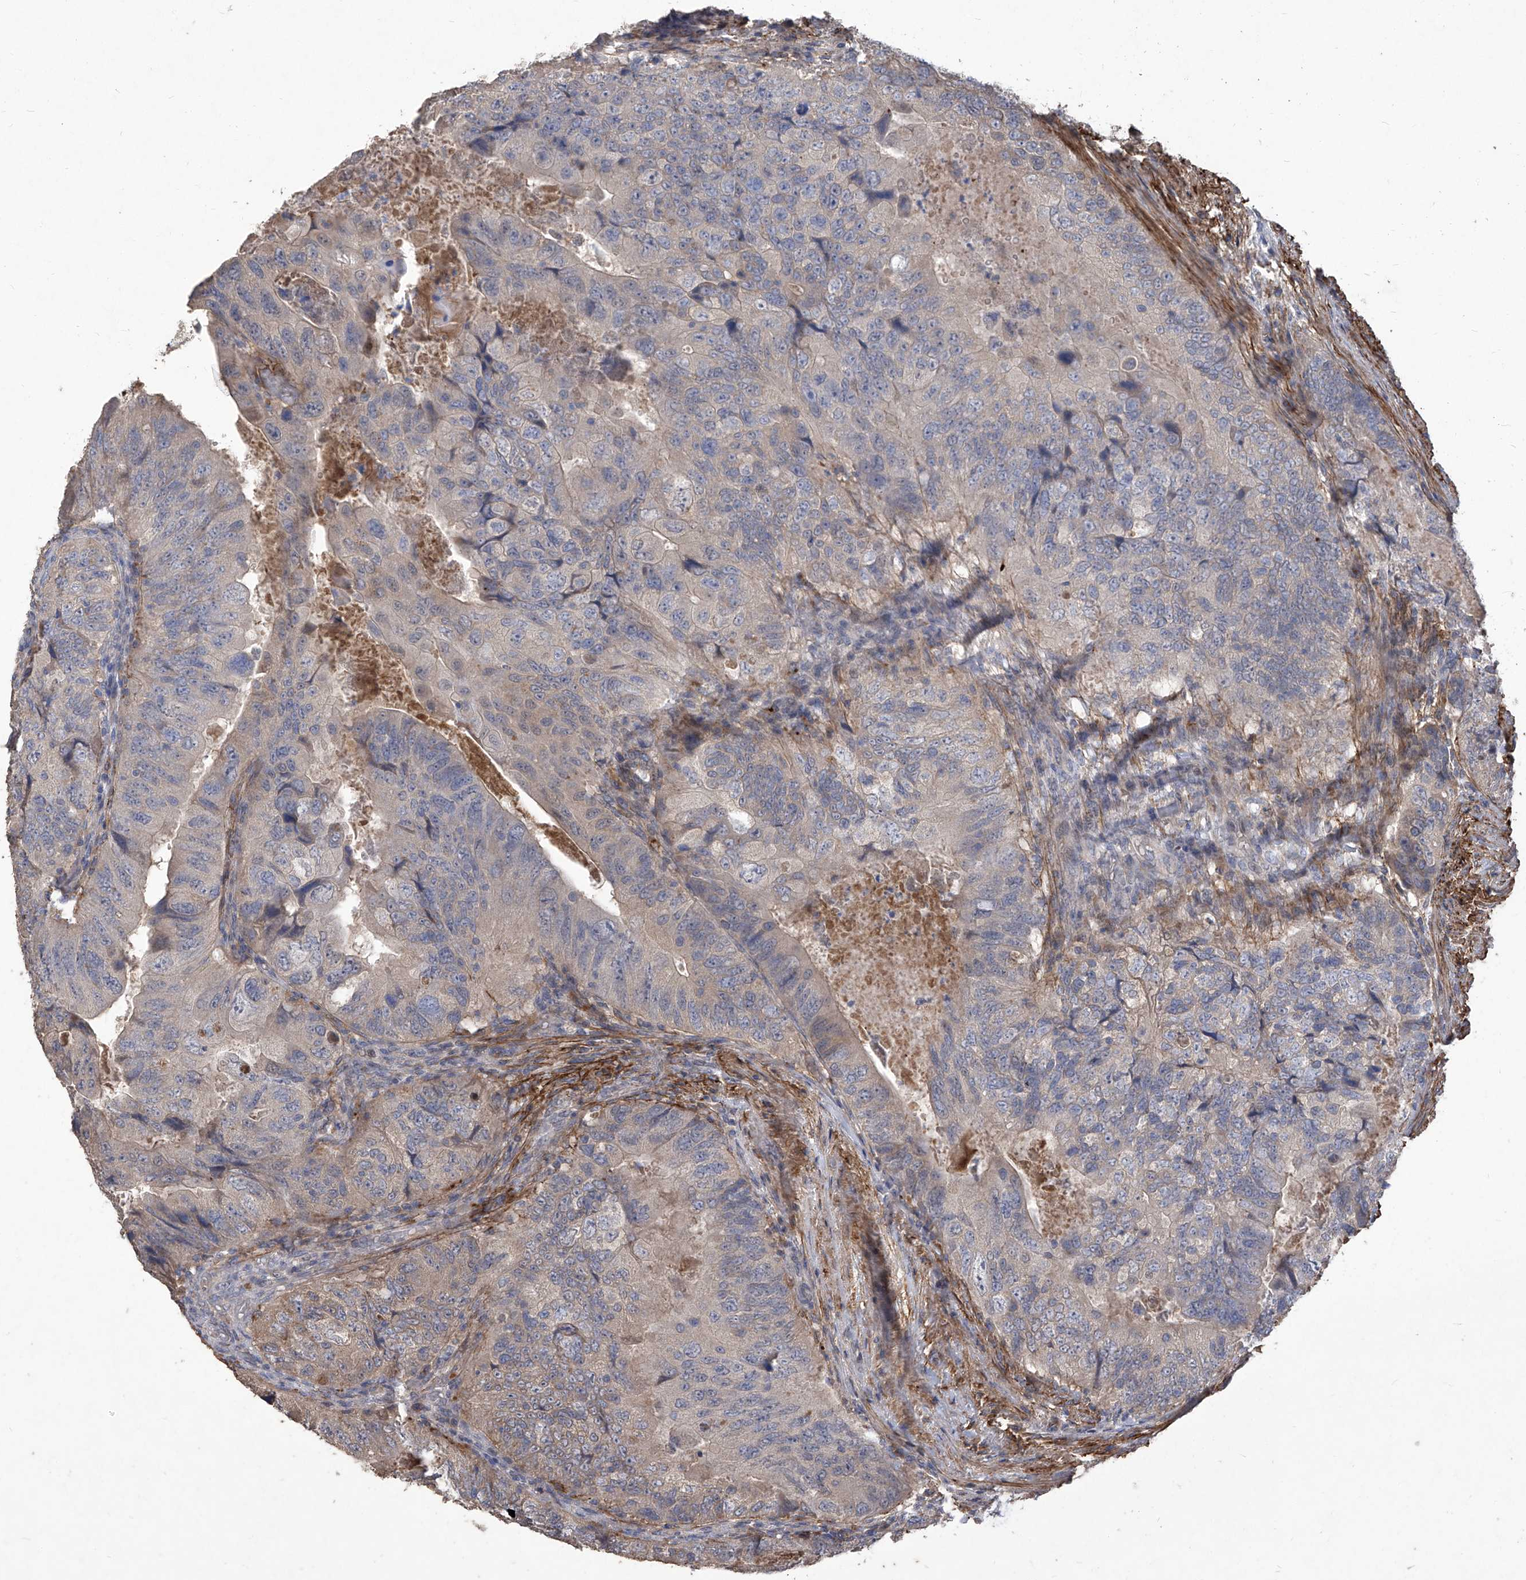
{"staining": {"intensity": "negative", "quantity": "none", "location": "none"}, "tissue": "colorectal cancer", "cell_type": "Tumor cells", "image_type": "cancer", "snomed": [{"axis": "morphology", "description": "Adenocarcinoma, NOS"}, {"axis": "topography", "description": "Rectum"}], "caption": "This micrograph is of colorectal cancer (adenocarcinoma) stained with immunohistochemistry (IHC) to label a protein in brown with the nuclei are counter-stained blue. There is no staining in tumor cells.", "gene": "TXNIP", "patient": {"sex": "male", "age": 63}}